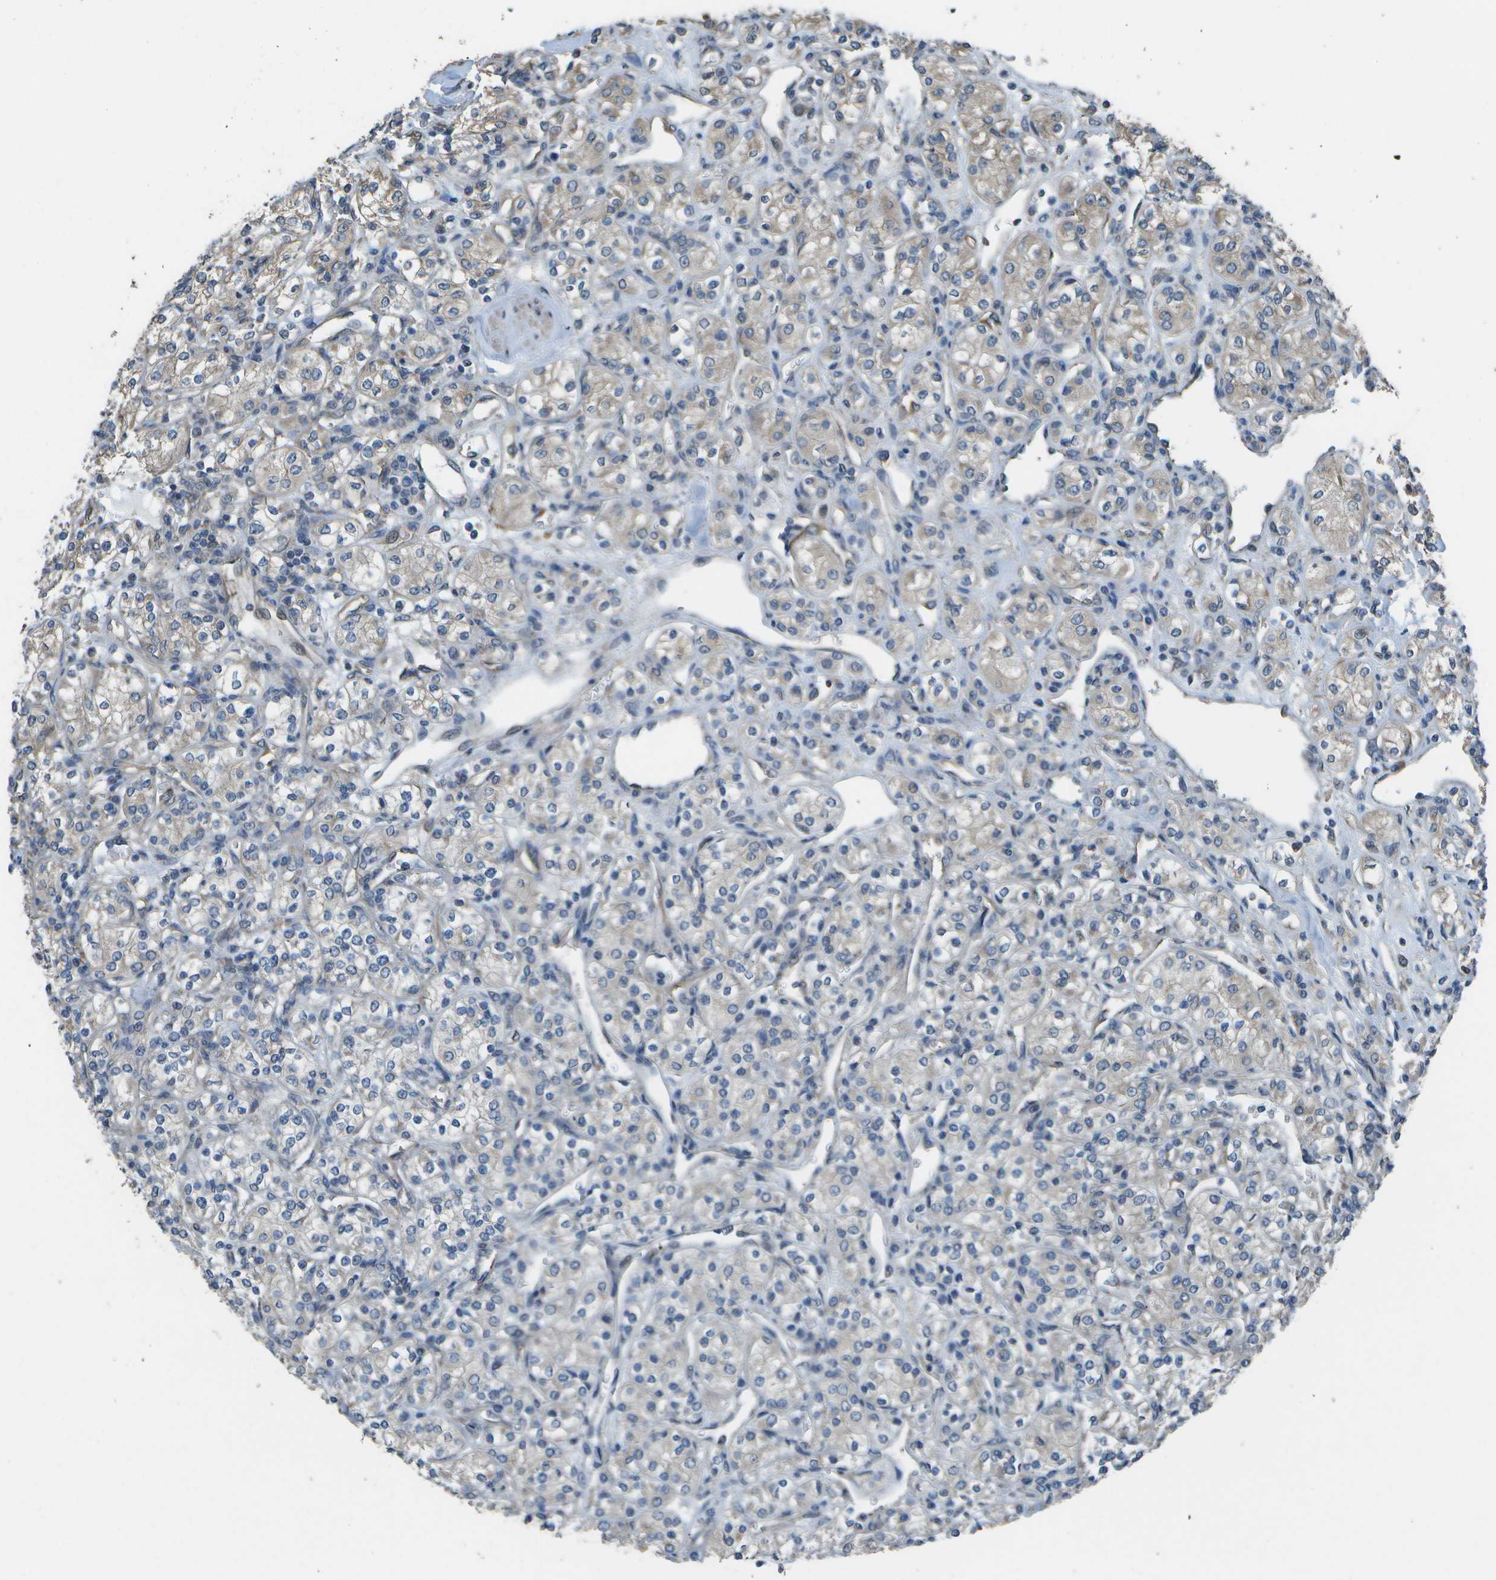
{"staining": {"intensity": "weak", "quantity": "<25%", "location": "cytoplasmic/membranous"}, "tissue": "renal cancer", "cell_type": "Tumor cells", "image_type": "cancer", "snomed": [{"axis": "morphology", "description": "Adenocarcinoma, NOS"}, {"axis": "topography", "description": "Kidney"}], "caption": "Immunohistochemistry of renal cancer shows no staining in tumor cells. The staining is performed using DAB brown chromogen with nuclei counter-stained in using hematoxylin.", "gene": "CLNS1A", "patient": {"sex": "male", "age": 77}}